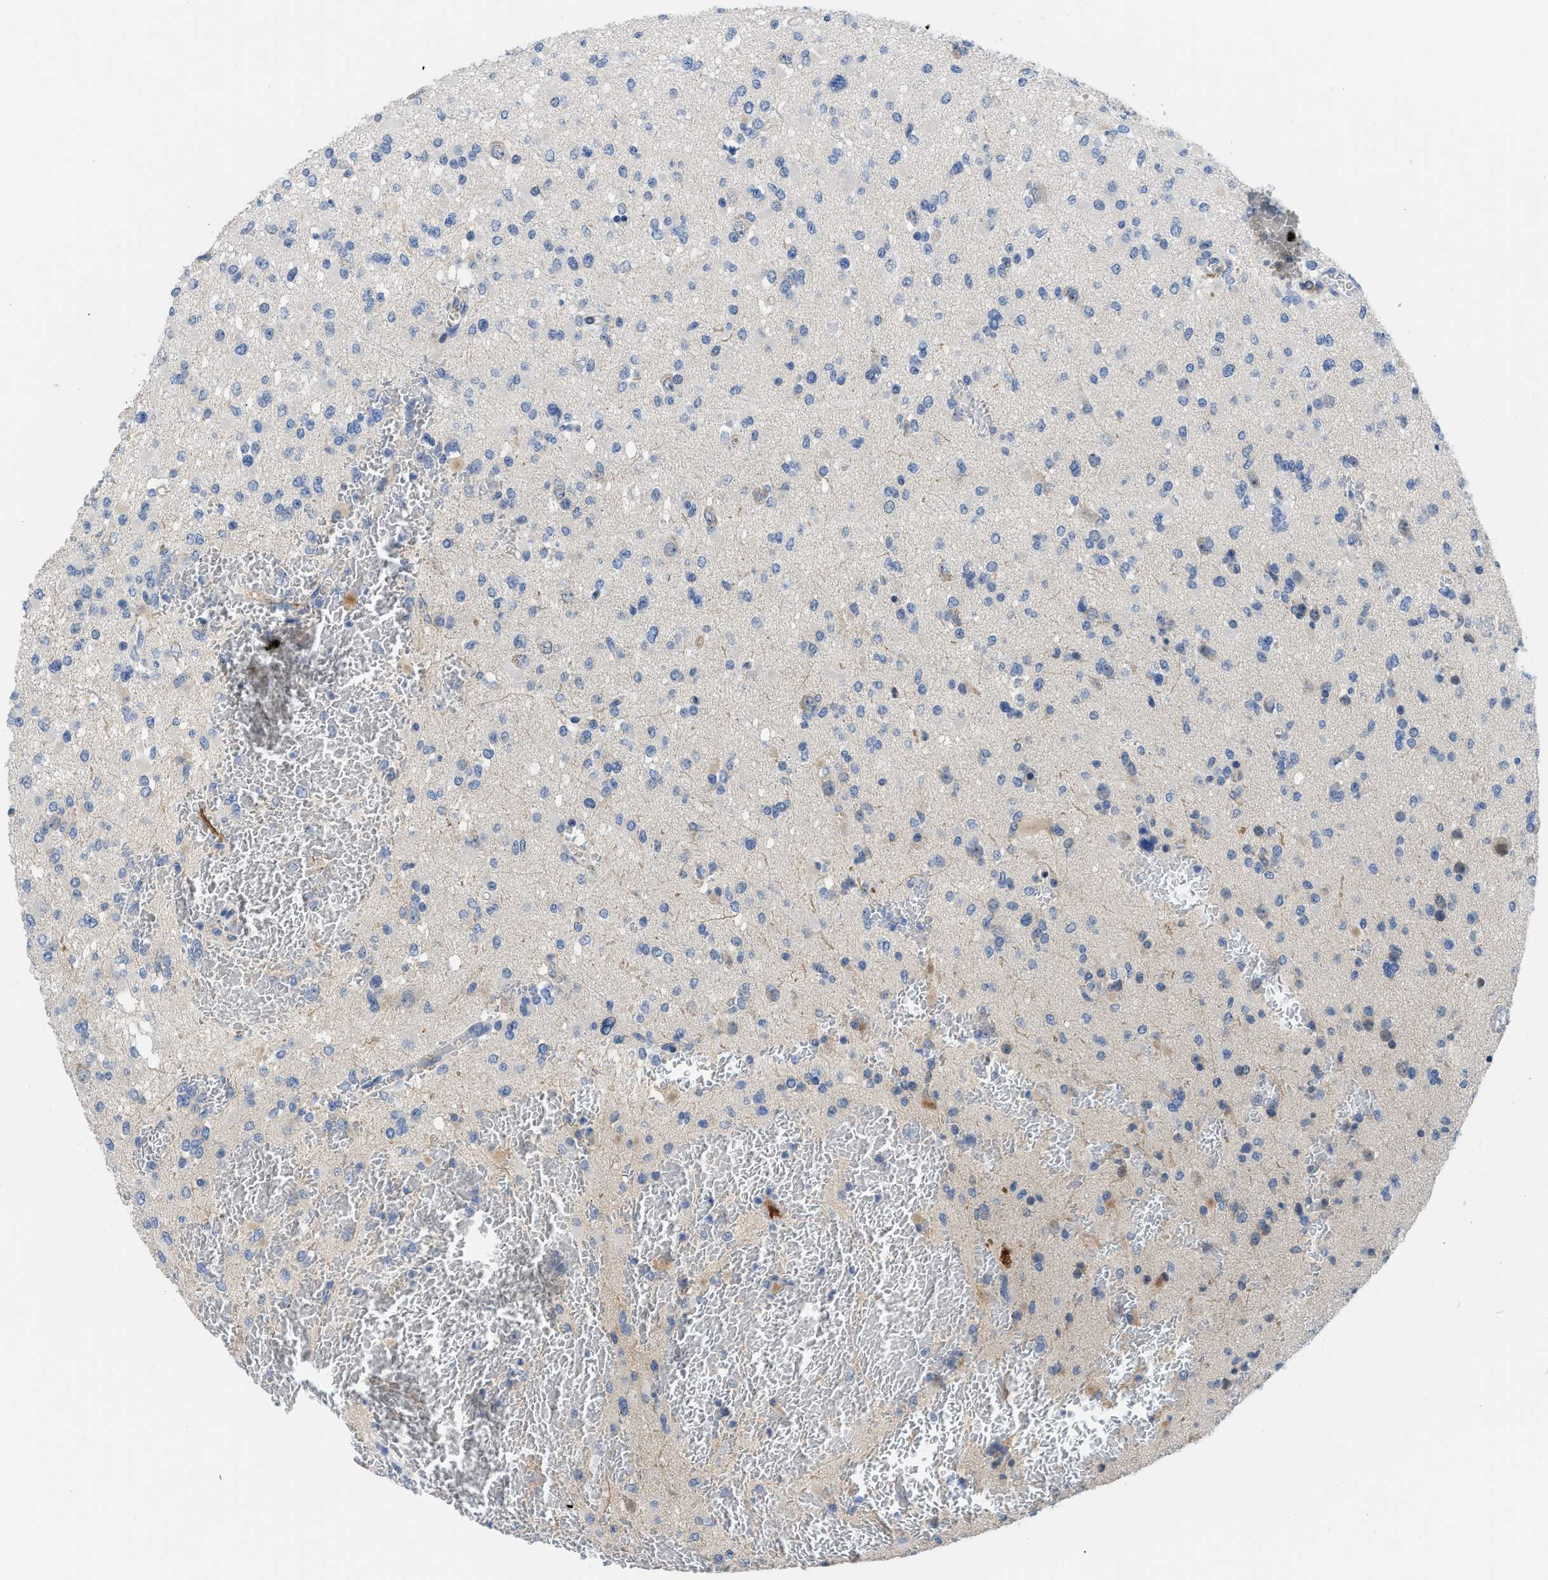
{"staining": {"intensity": "negative", "quantity": "none", "location": "none"}, "tissue": "glioma", "cell_type": "Tumor cells", "image_type": "cancer", "snomed": [{"axis": "morphology", "description": "Glioma, malignant, Low grade"}, {"axis": "topography", "description": "Brain"}], "caption": "The image exhibits no staining of tumor cells in malignant glioma (low-grade).", "gene": "OR9K2", "patient": {"sex": "female", "age": 22}}